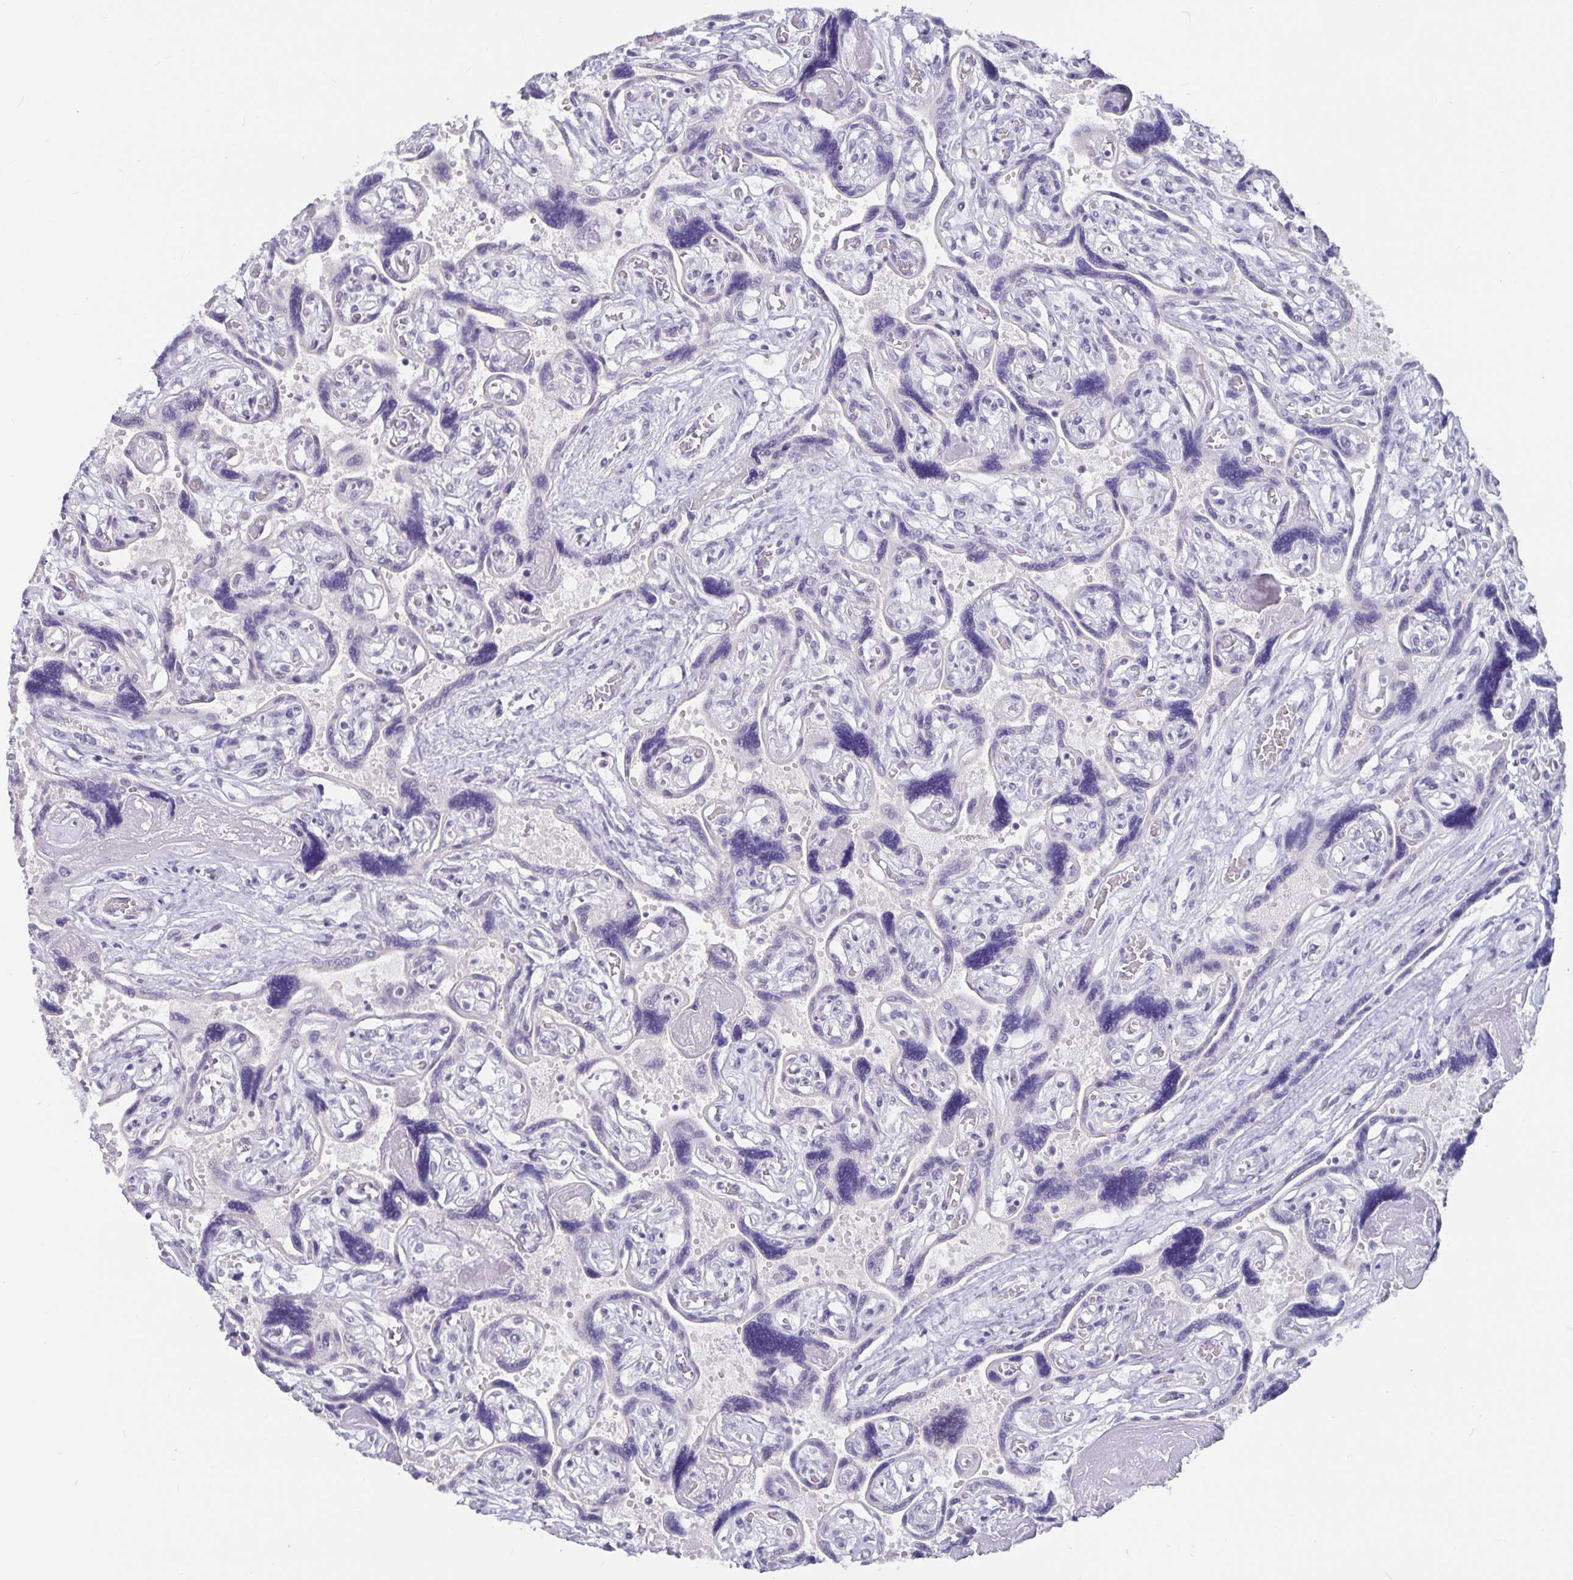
{"staining": {"intensity": "negative", "quantity": "none", "location": "none"}, "tissue": "placenta", "cell_type": "Decidual cells", "image_type": "normal", "snomed": [{"axis": "morphology", "description": "Normal tissue, NOS"}, {"axis": "topography", "description": "Placenta"}], "caption": "The histopathology image demonstrates no significant expression in decidual cells of placenta.", "gene": "OLIG2", "patient": {"sex": "female", "age": 32}}